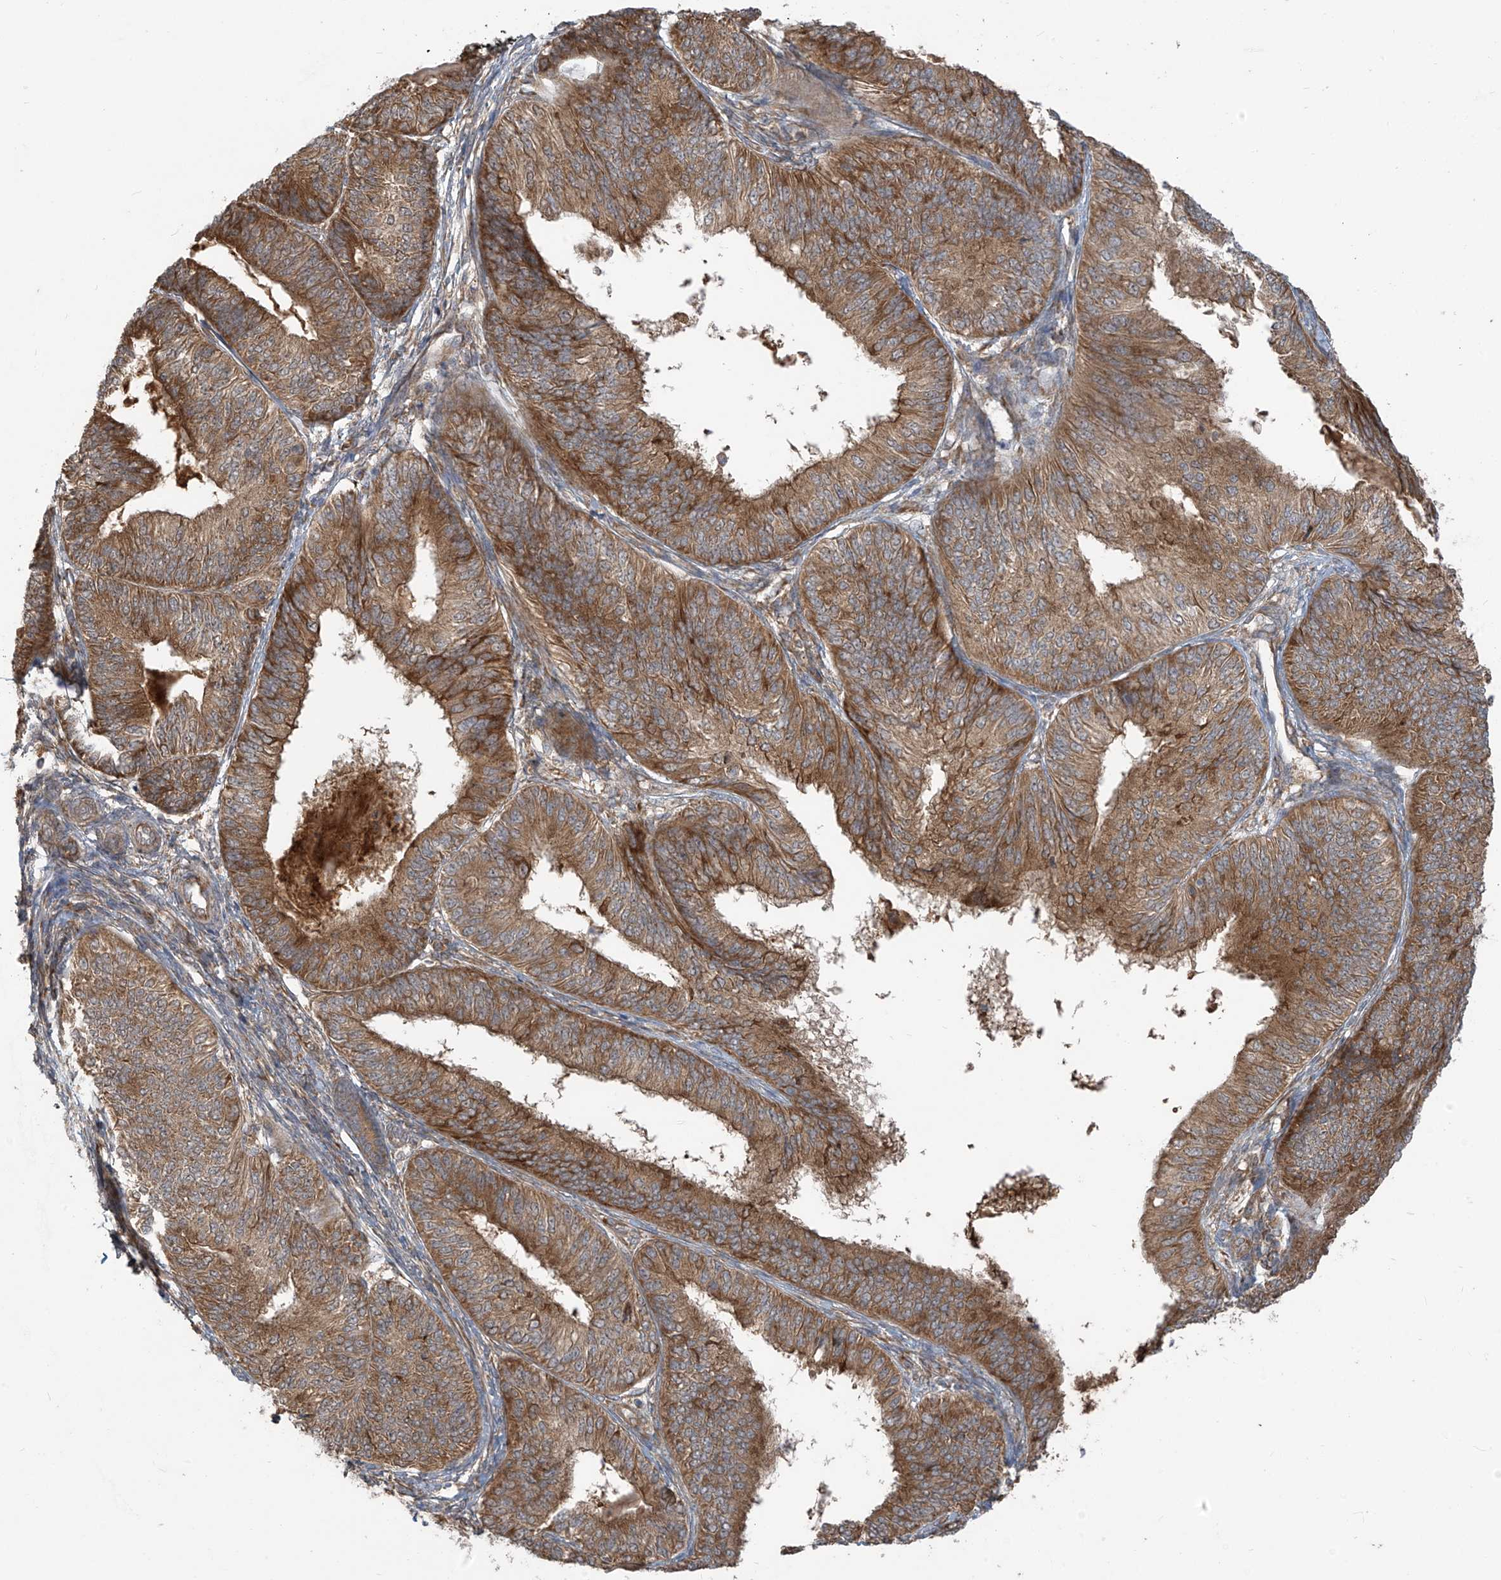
{"staining": {"intensity": "moderate", "quantity": ">75%", "location": "cytoplasmic/membranous"}, "tissue": "endometrial cancer", "cell_type": "Tumor cells", "image_type": "cancer", "snomed": [{"axis": "morphology", "description": "Adenocarcinoma, NOS"}, {"axis": "topography", "description": "Endometrium"}], "caption": "Immunohistochemical staining of endometrial cancer (adenocarcinoma) exhibits medium levels of moderate cytoplasmic/membranous expression in about >75% of tumor cells.", "gene": "KATNIP", "patient": {"sex": "female", "age": 58}}